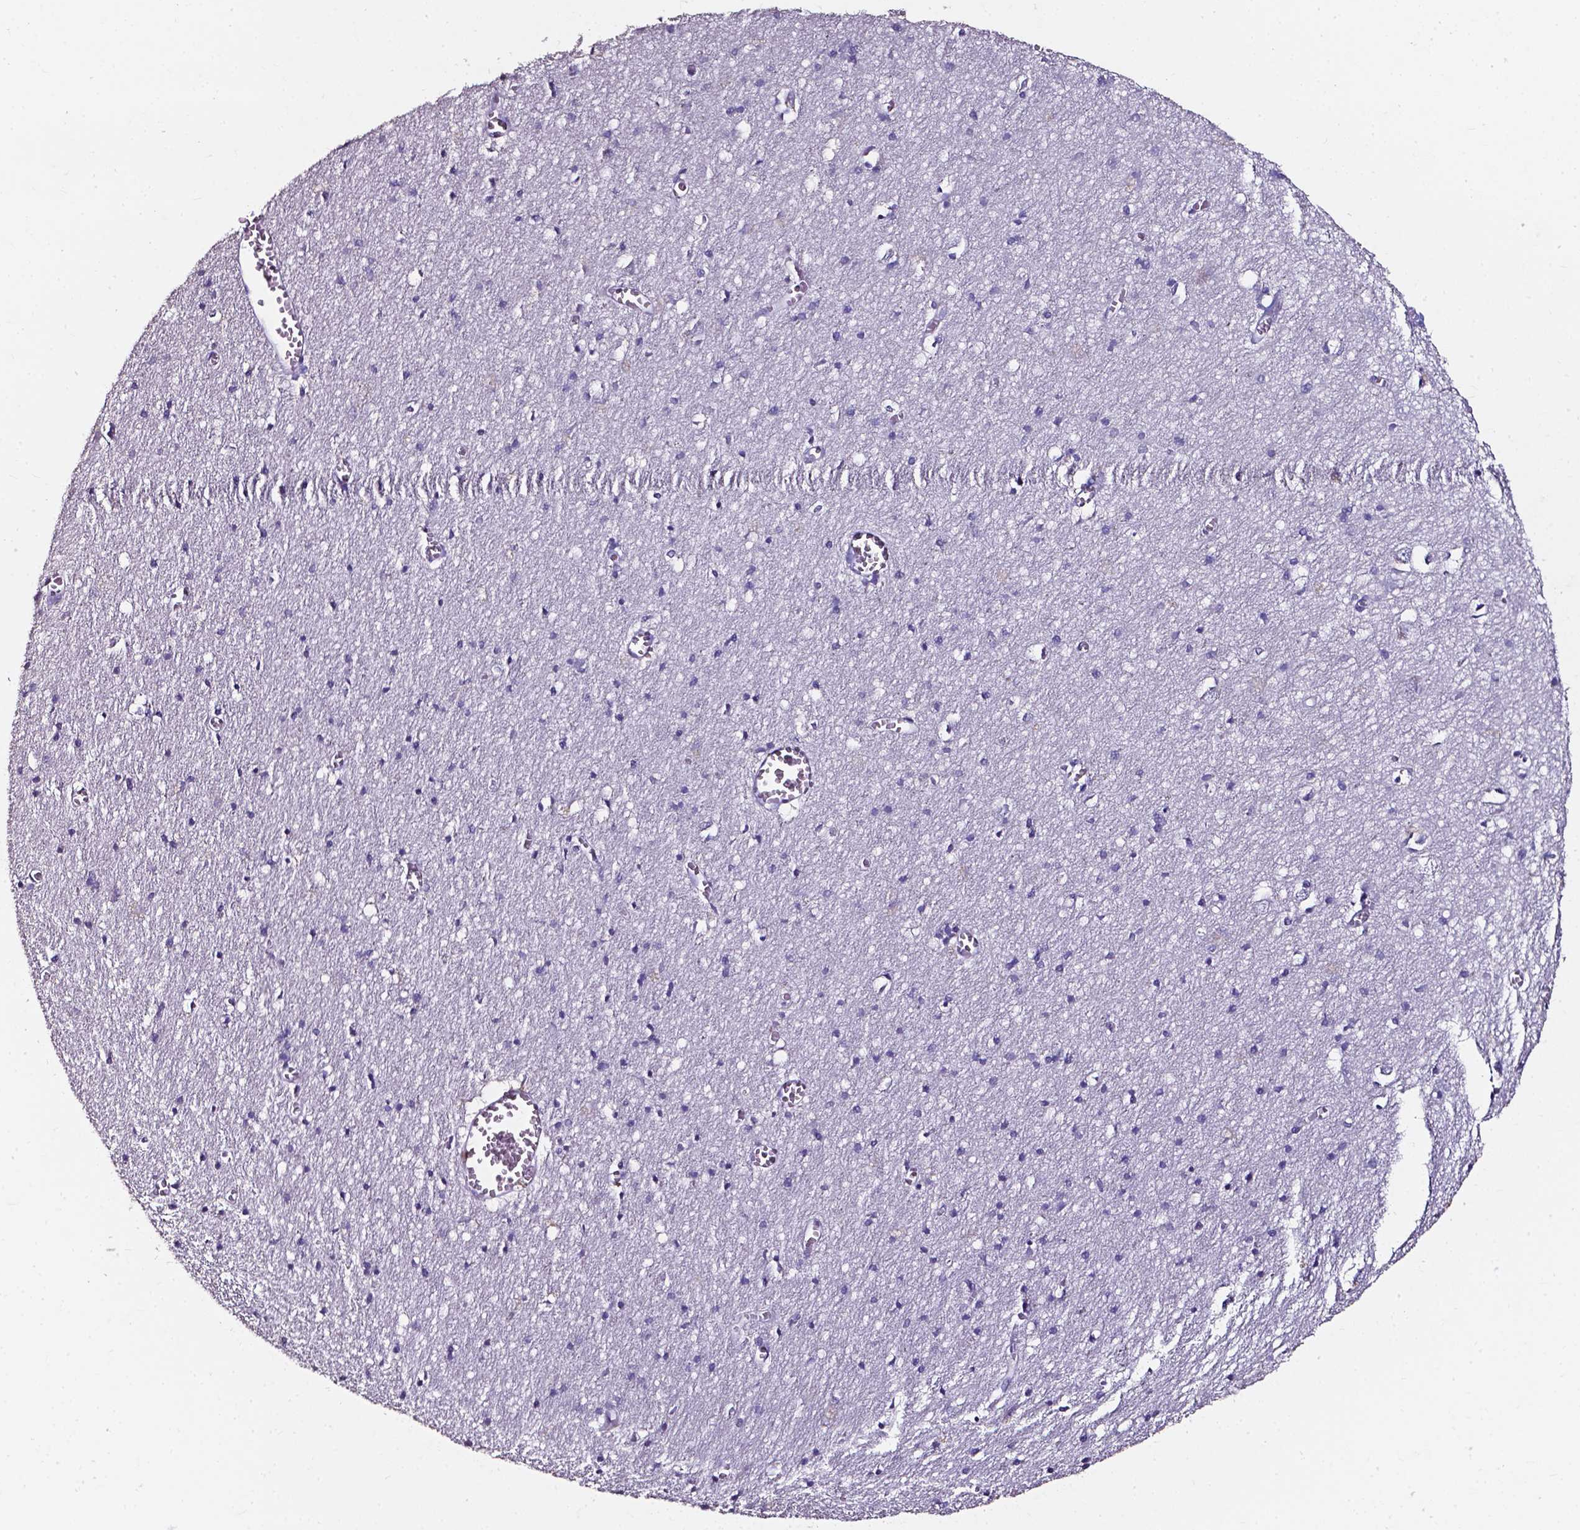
{"staining": {"intensity": "negative", "quantity": "none", "location": "none"}, "tissue": "cerebral cortex", "cell_type": "Endothelial cells", "image_type": "normal", "snomed": [{"axis": "morphology", "description": "Normal tissue, NOS"}, {"axis": "topography", "description": "Cerebral cortex"}], "caption": "Immunohistochemistry histopathology image of normal cerebral cortex: human cerebral cortex stained with DAB (3,3'-diaminobenzidine) exhibits no significant protein positivity in endothelial cells.", "gene": "DEFA5", "patient": {"sex": "male", "age": 70}}